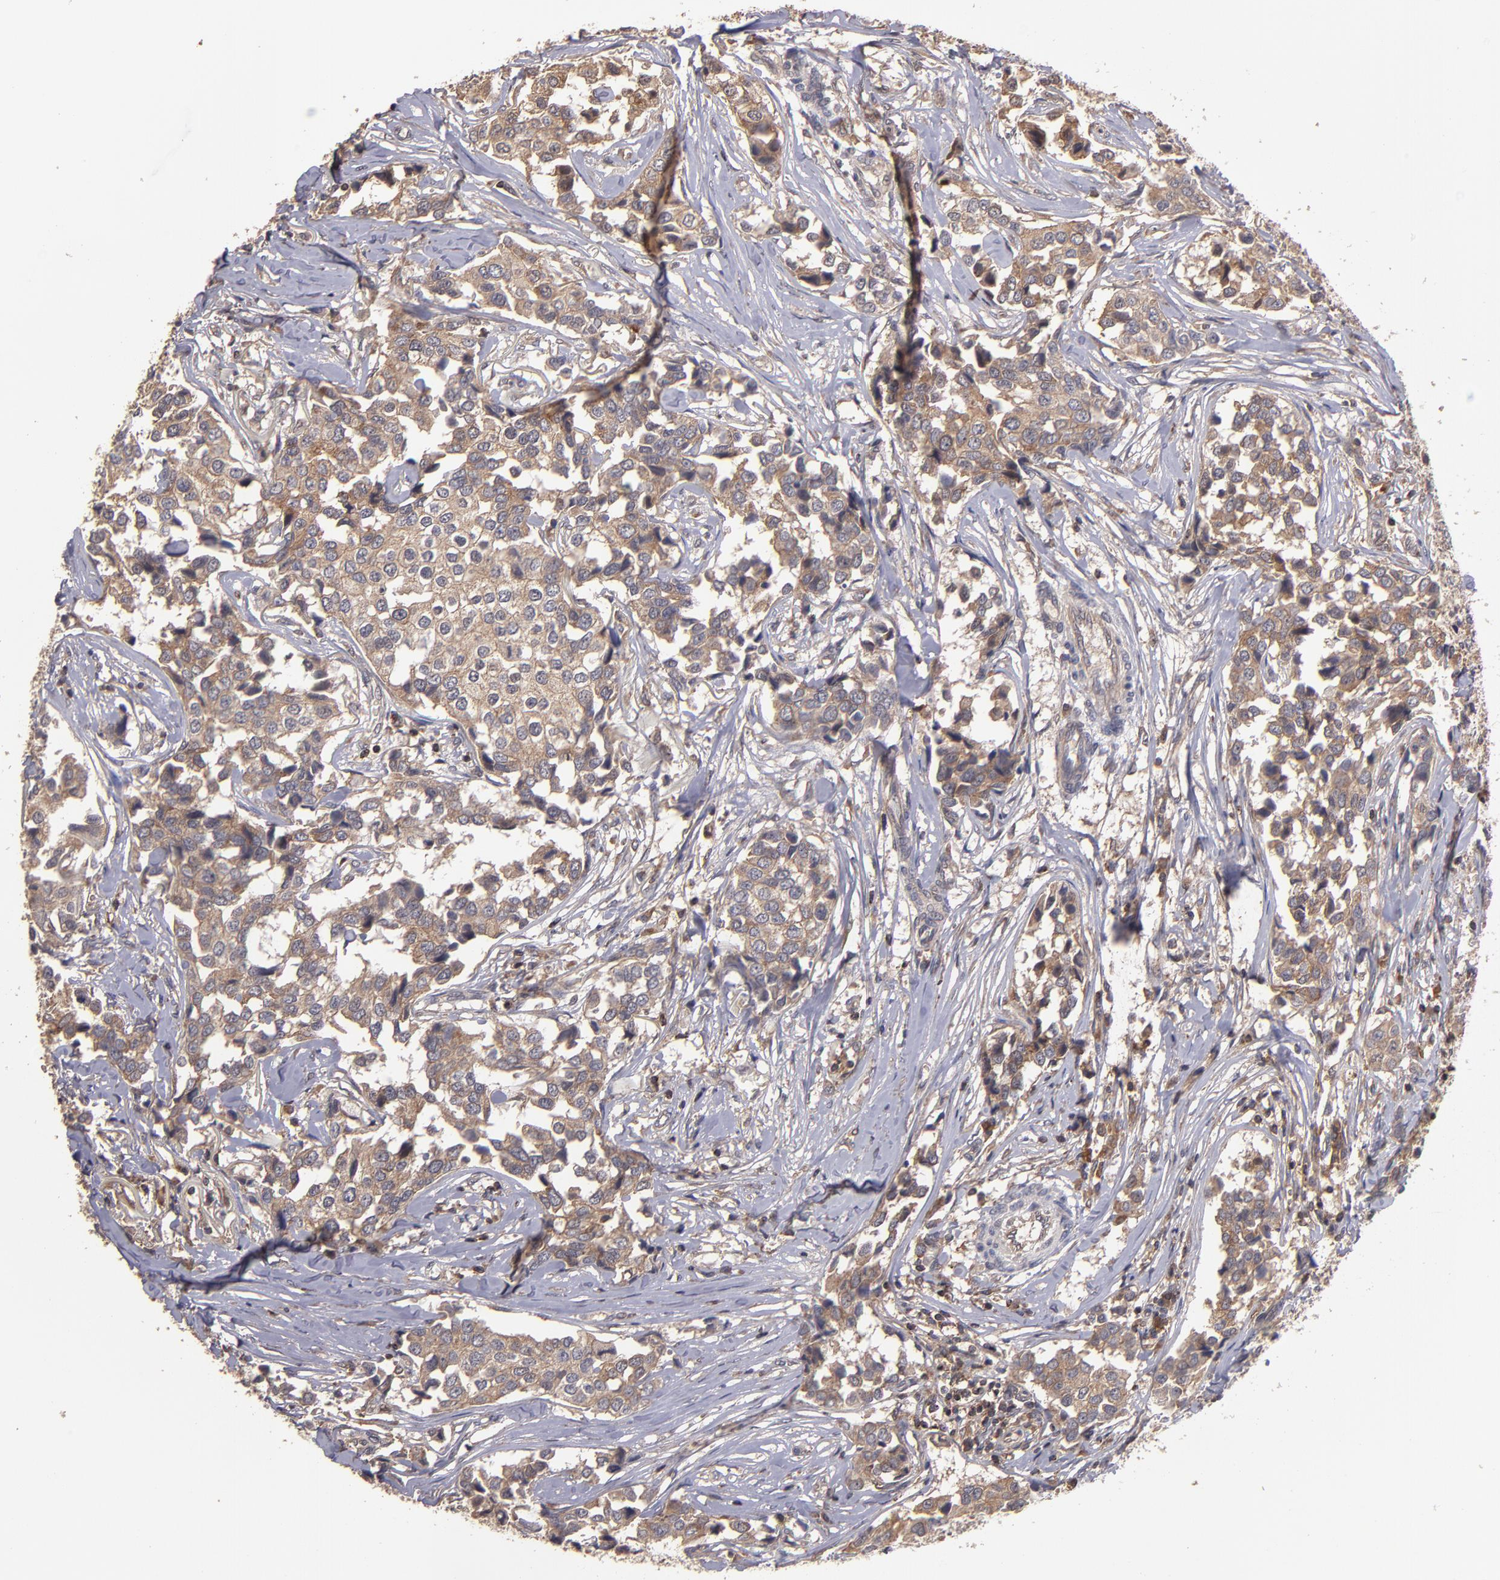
{"staining": {"intensity": "moderate", "quantity": ">75%", "location": "cytoplasmic/membranous"}, "tissue": "breast cancer", "cell_type": "Tumor cells", "image_type": "cancer", "snomed": [{"axis": "morphology", "description": "Duct carcinoma"}, {"axis": "topography", "description": "Breast"}], "caption": "Moderate cytoplasmic/membranous expression for a protein is identified in approximately >75% of tumor cells of breast cancer (intraductal carcinoma) using immunohistochemistry (IHC).", "gene": "NF2", "patient": {"sex": "female", "age": 80}}